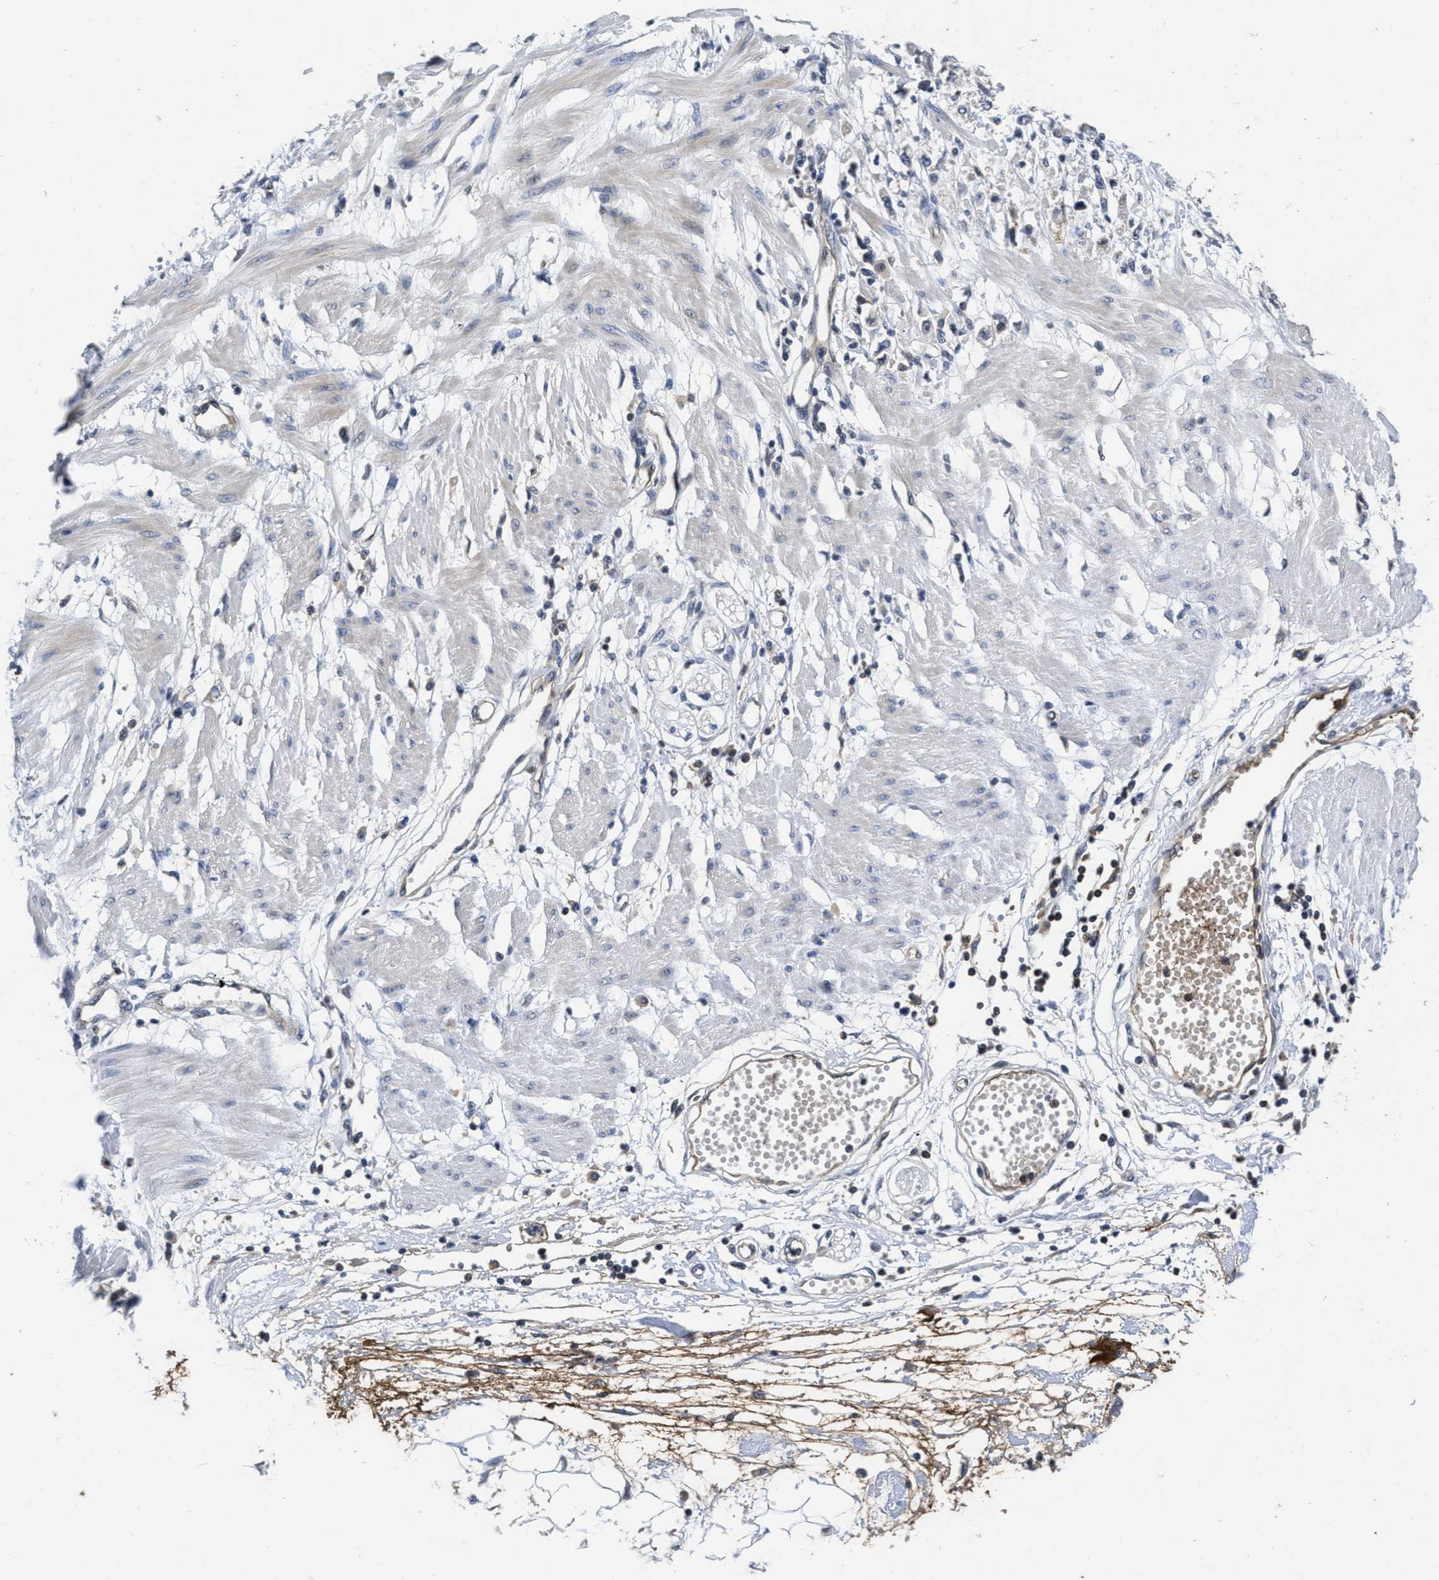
{"staining": {"intensity": "negative", "quantity": "none", "location": "none"}, "tissue": "stomach cancer", "cell_type": "Tumor cells", "image_type": "cancer", "snomed": [{"axis": "morphology", "description": "Adenocarcinoma, NOS"}, {"axis": "topography", "description": "Stomach"}], "caption": "Micrograph shows no protein staining in tumor cells of stomach cancer tissue.", "gene": "ANGPT1", "patient": {"sex": "female", "age": 59}}